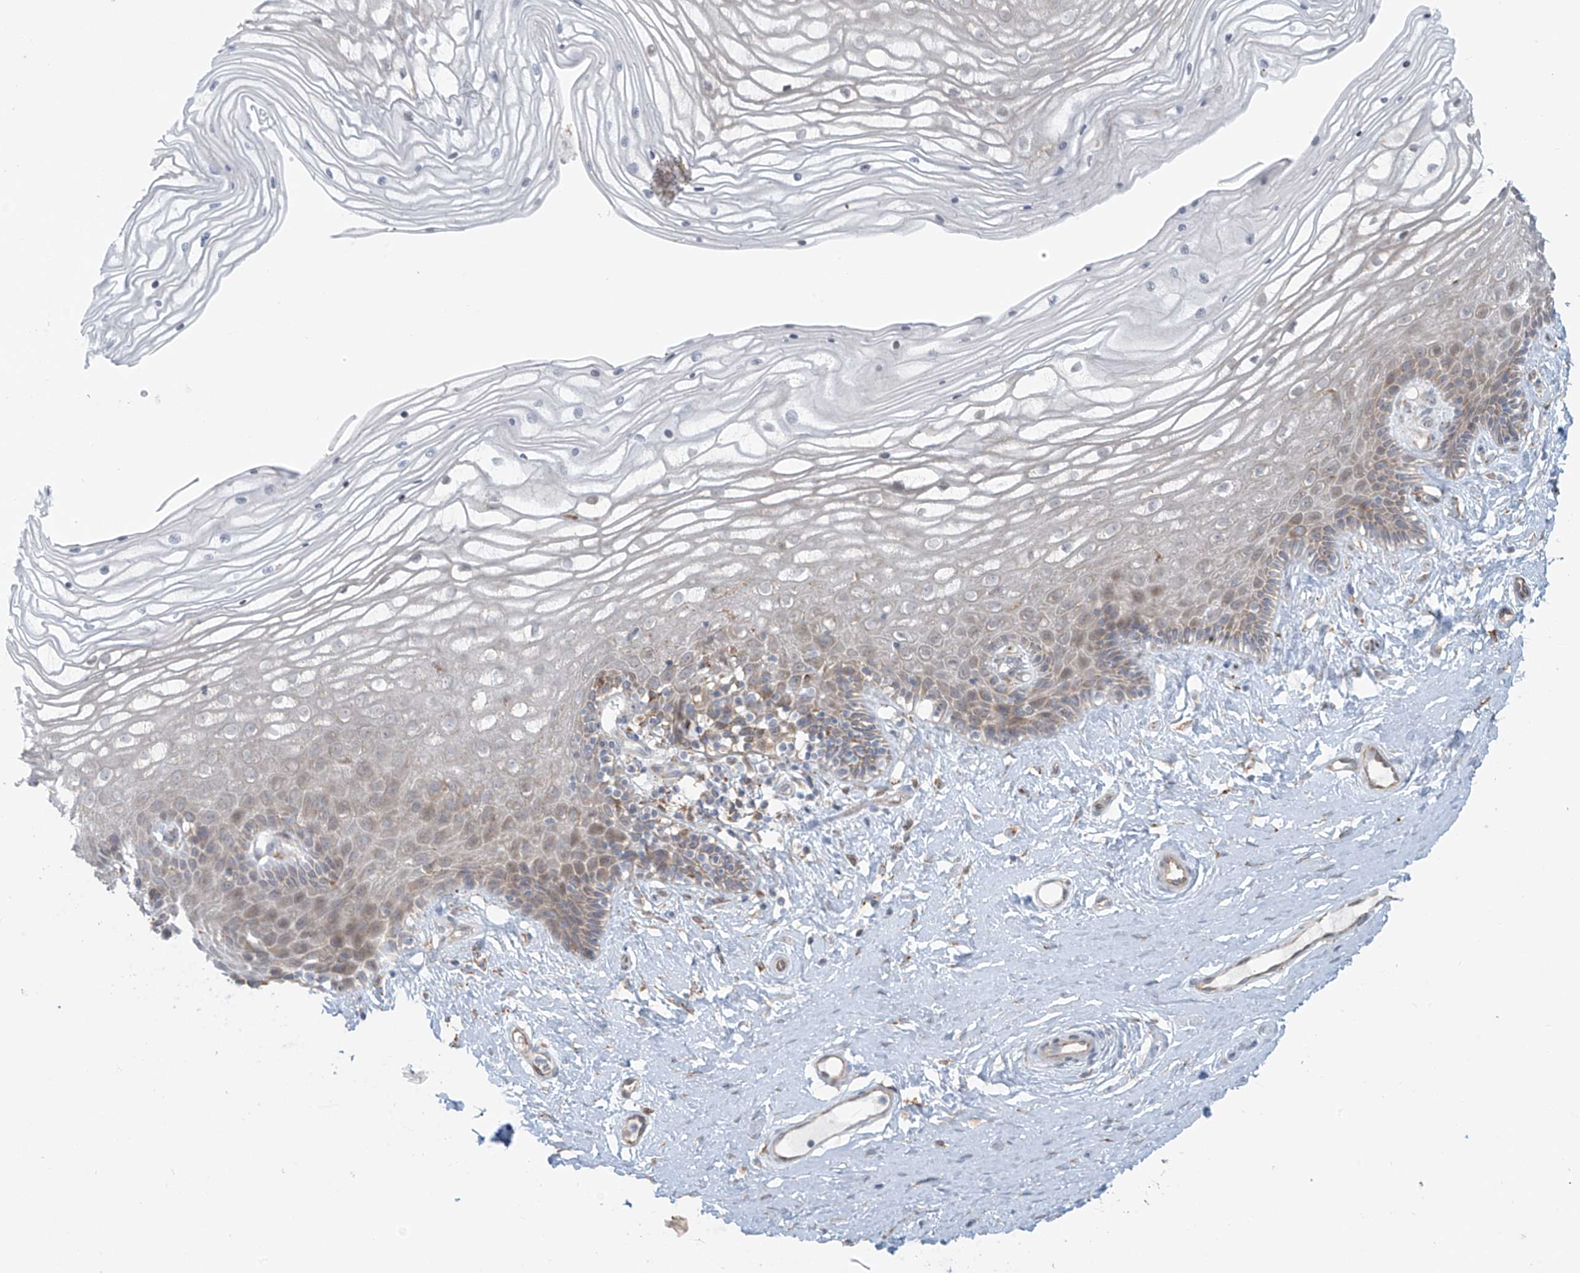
{"staining": {"intensity": "weak", "quantity": "25%-75%", "location": "cytoplasmic/membranous"}, "tissue": "vagina", "cell_type": "Squamous epithelial cells", "image_type": "normal", "snomed": [{"axis": "morphology", "description": "Normal tissue, NOS"}, {"axis": "topography", "description": "Vagina"}, {"axis": "topography", "description": "Cervix"}], "caption": "Immunohistochemistry (IHC) micrograph of unremarkable vagina: human vagina stained using IHC displays low levels of weak protein expression localized specifically in the cytoplasmic/membranous of squamous epithelial cells, appearing as a cytoplasmic/membranous brown color.", "gene": "KATNIP", "patient": {"sex": "female", "age": 40}}